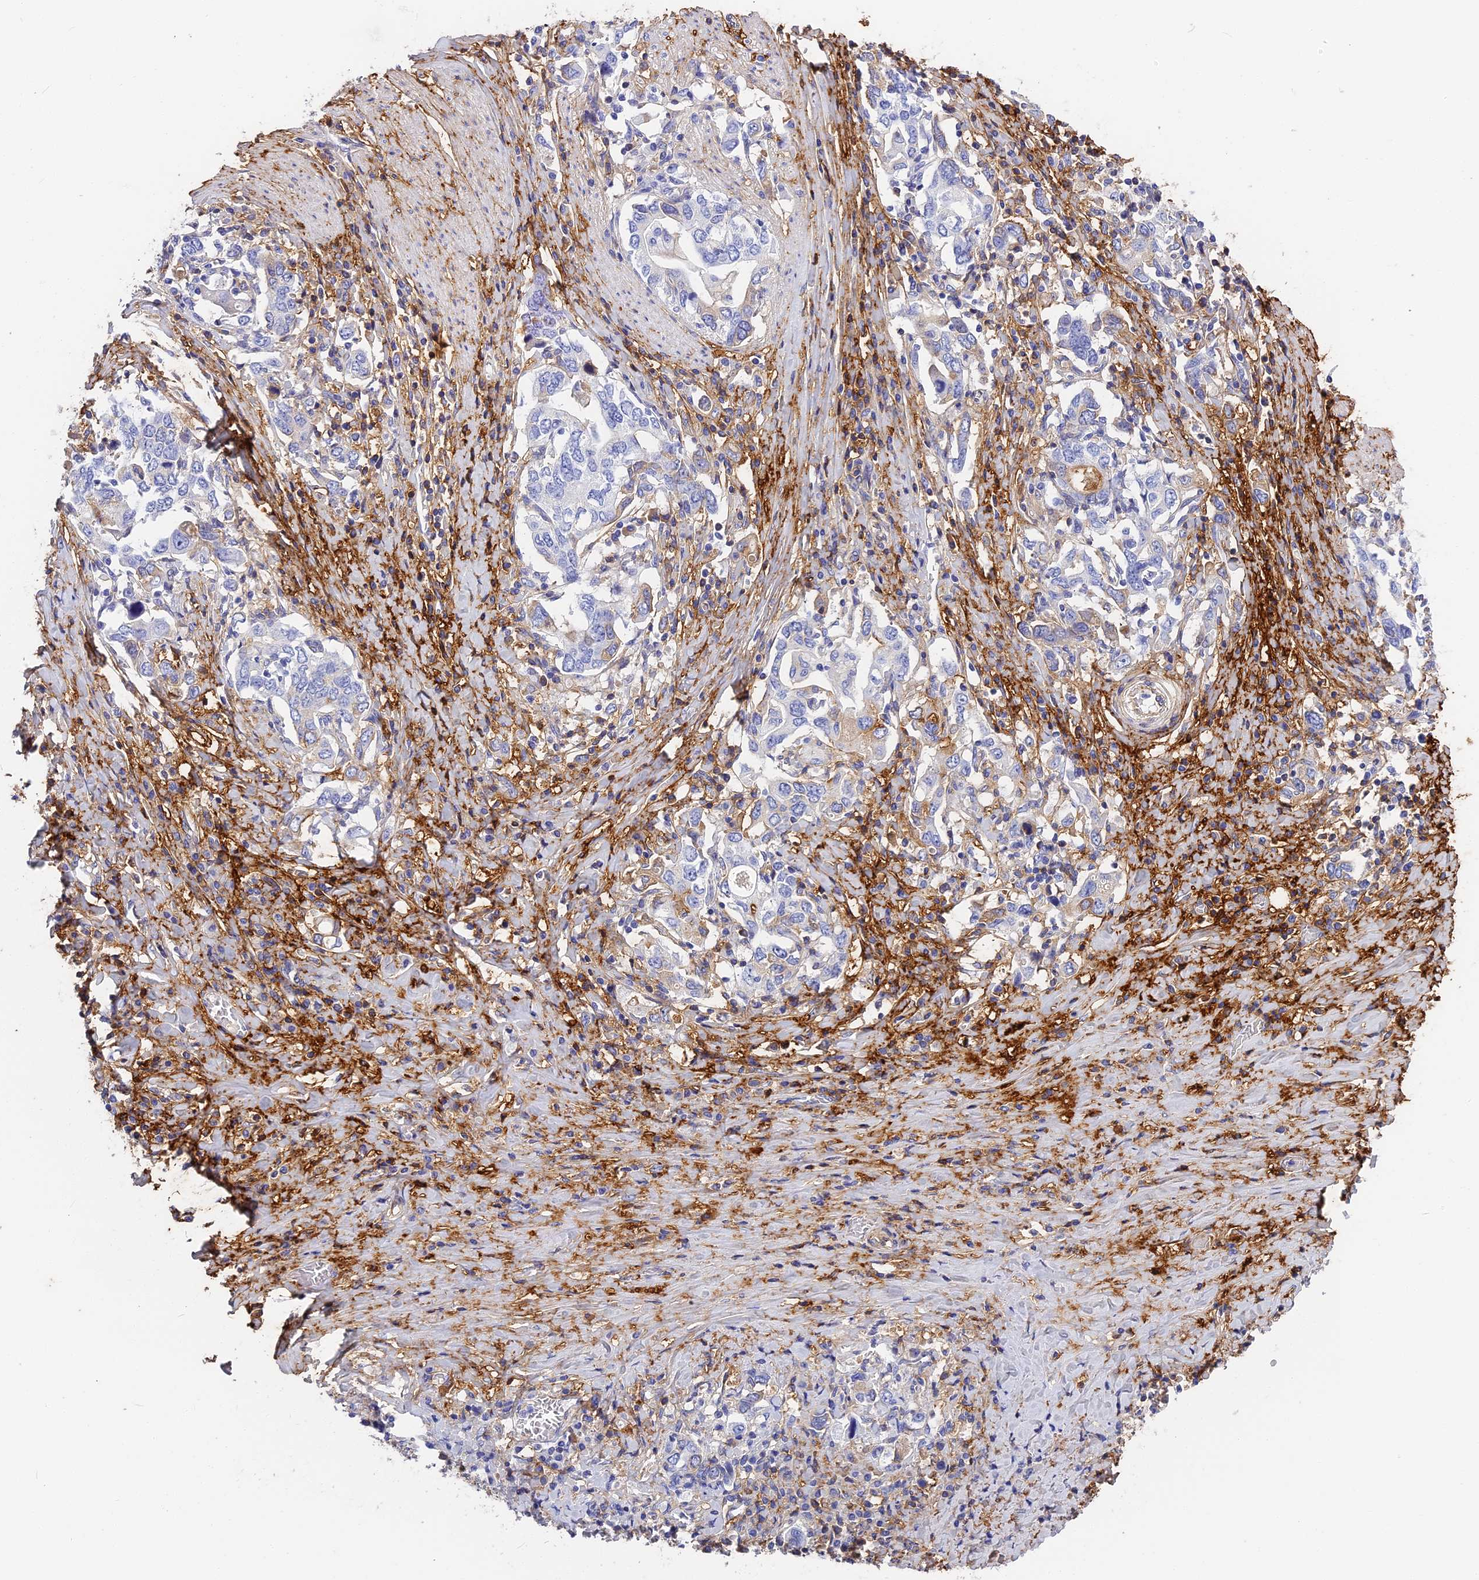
{"staining": {"intensity": "negative", "quantity": "none", "location": "none"}, "tissue": "stomach cancer", "cell_type": "Tumor cells", "image_type": "cancer", "snomed": [{"axis": "morphology", "description": "Adenocarcinoma, NOS"}, {"axis": "topography", "description": "Stomach, upper"}, {"axis": "topography", "description": "Stomach"}], "caption": "An IHC photomicrograph of adenocarcinoma (stomach) is shown. There is no staining in tumor cells of adenocarcinoma (stomach). The staining is performed using DAB brown chromogen with nuclei counter-stained in using hematoxylin.", "gene": "ITIH1", "patient": {"sex": "male", "age": 62}}